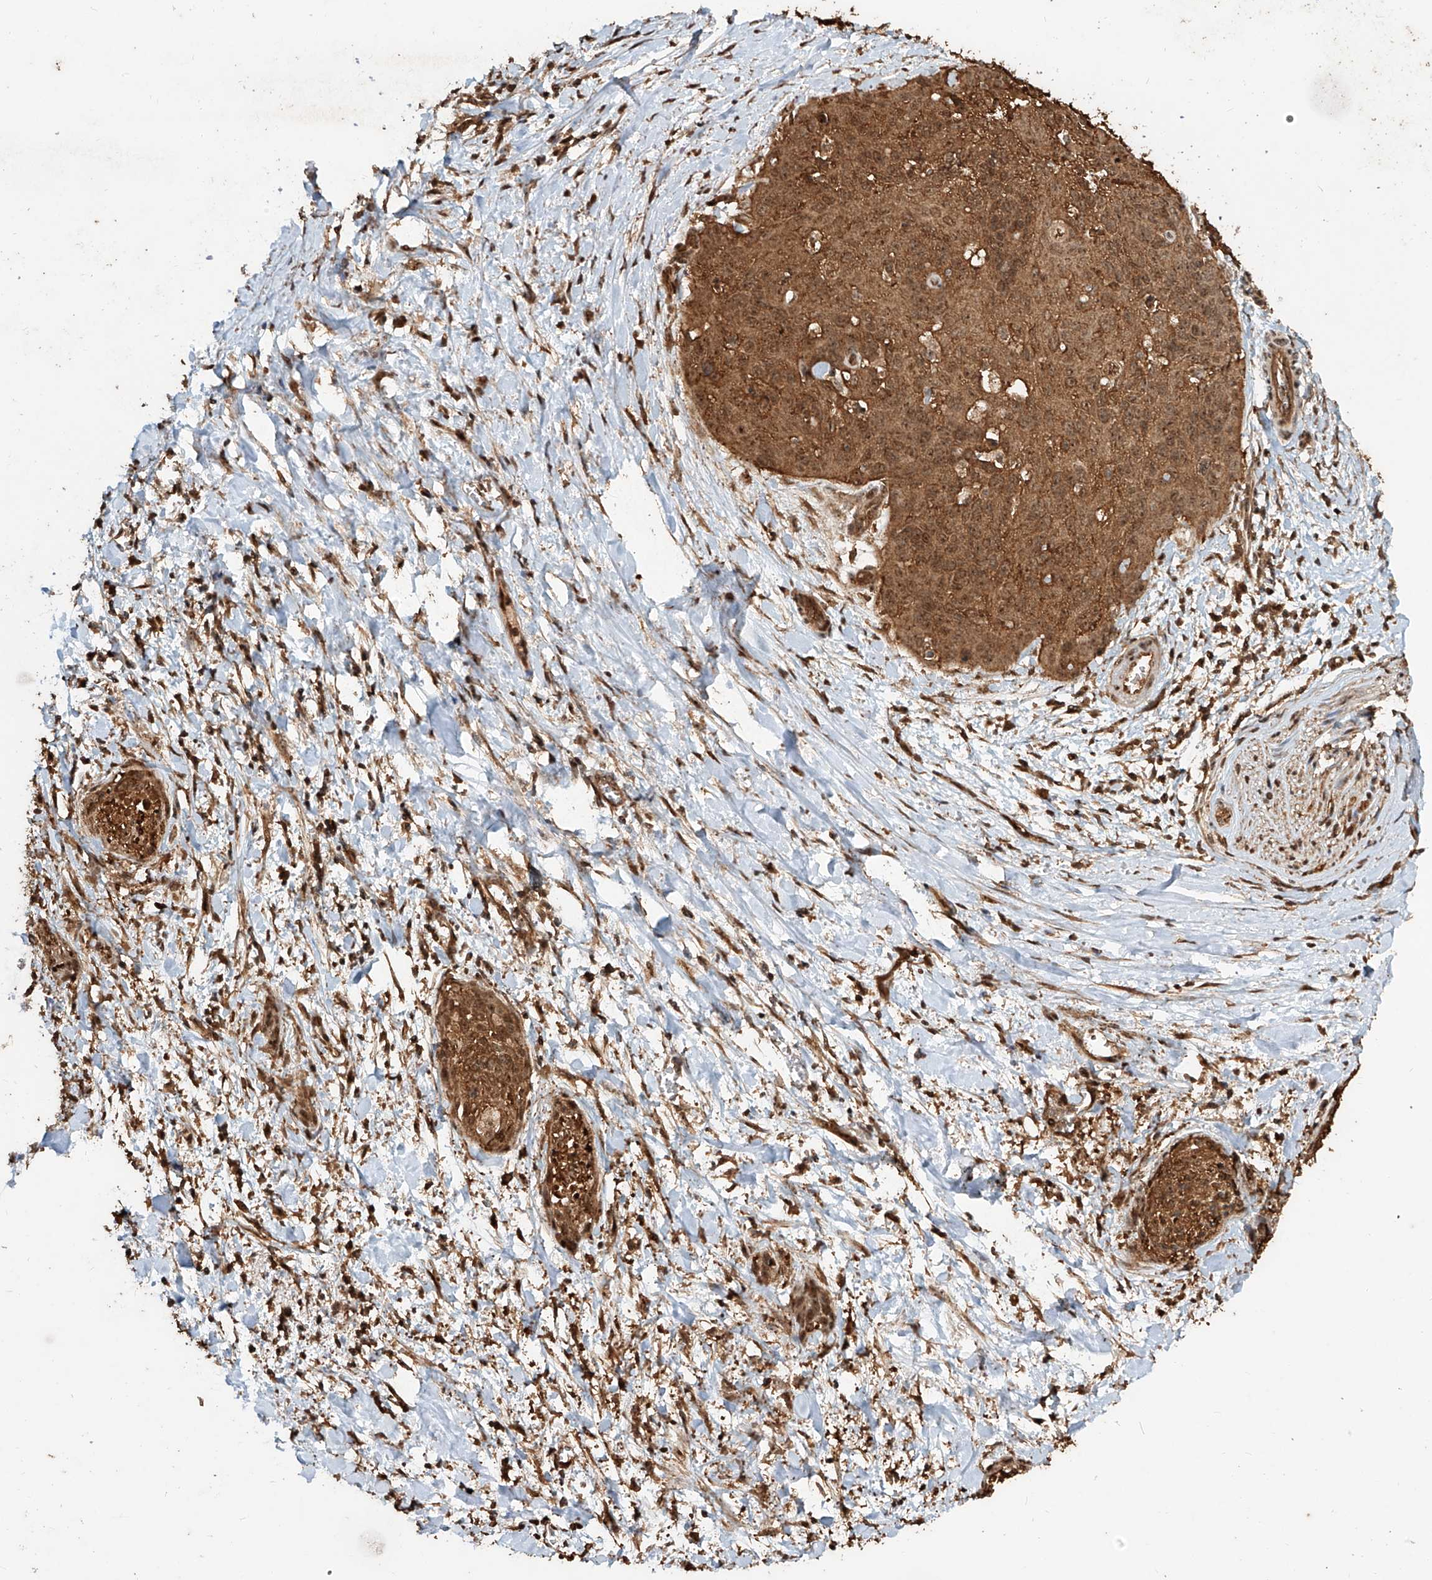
{"staining": {"intensity": "strong", "quantity": ">75%", "location": "cytoplasmic/membranous,nuclear"}, "tissue": "cervical cancer", "cell_type": "Tumor cells", "image_type": "cancer", "snomed": [{"axis": "morphology", "description": "Squamous cell carcinoma, NOS"}, {"axis": "topography", "description": "Cervix"}], "caption": "DAB immunohistochemical staining of human cervical cancer displays strong cytoplasmic/membranous and nuclear protein positivity in about >75% of tumor cells.", "gene": "ZNF660", "patient": {"sex": "female", "age": 55}}